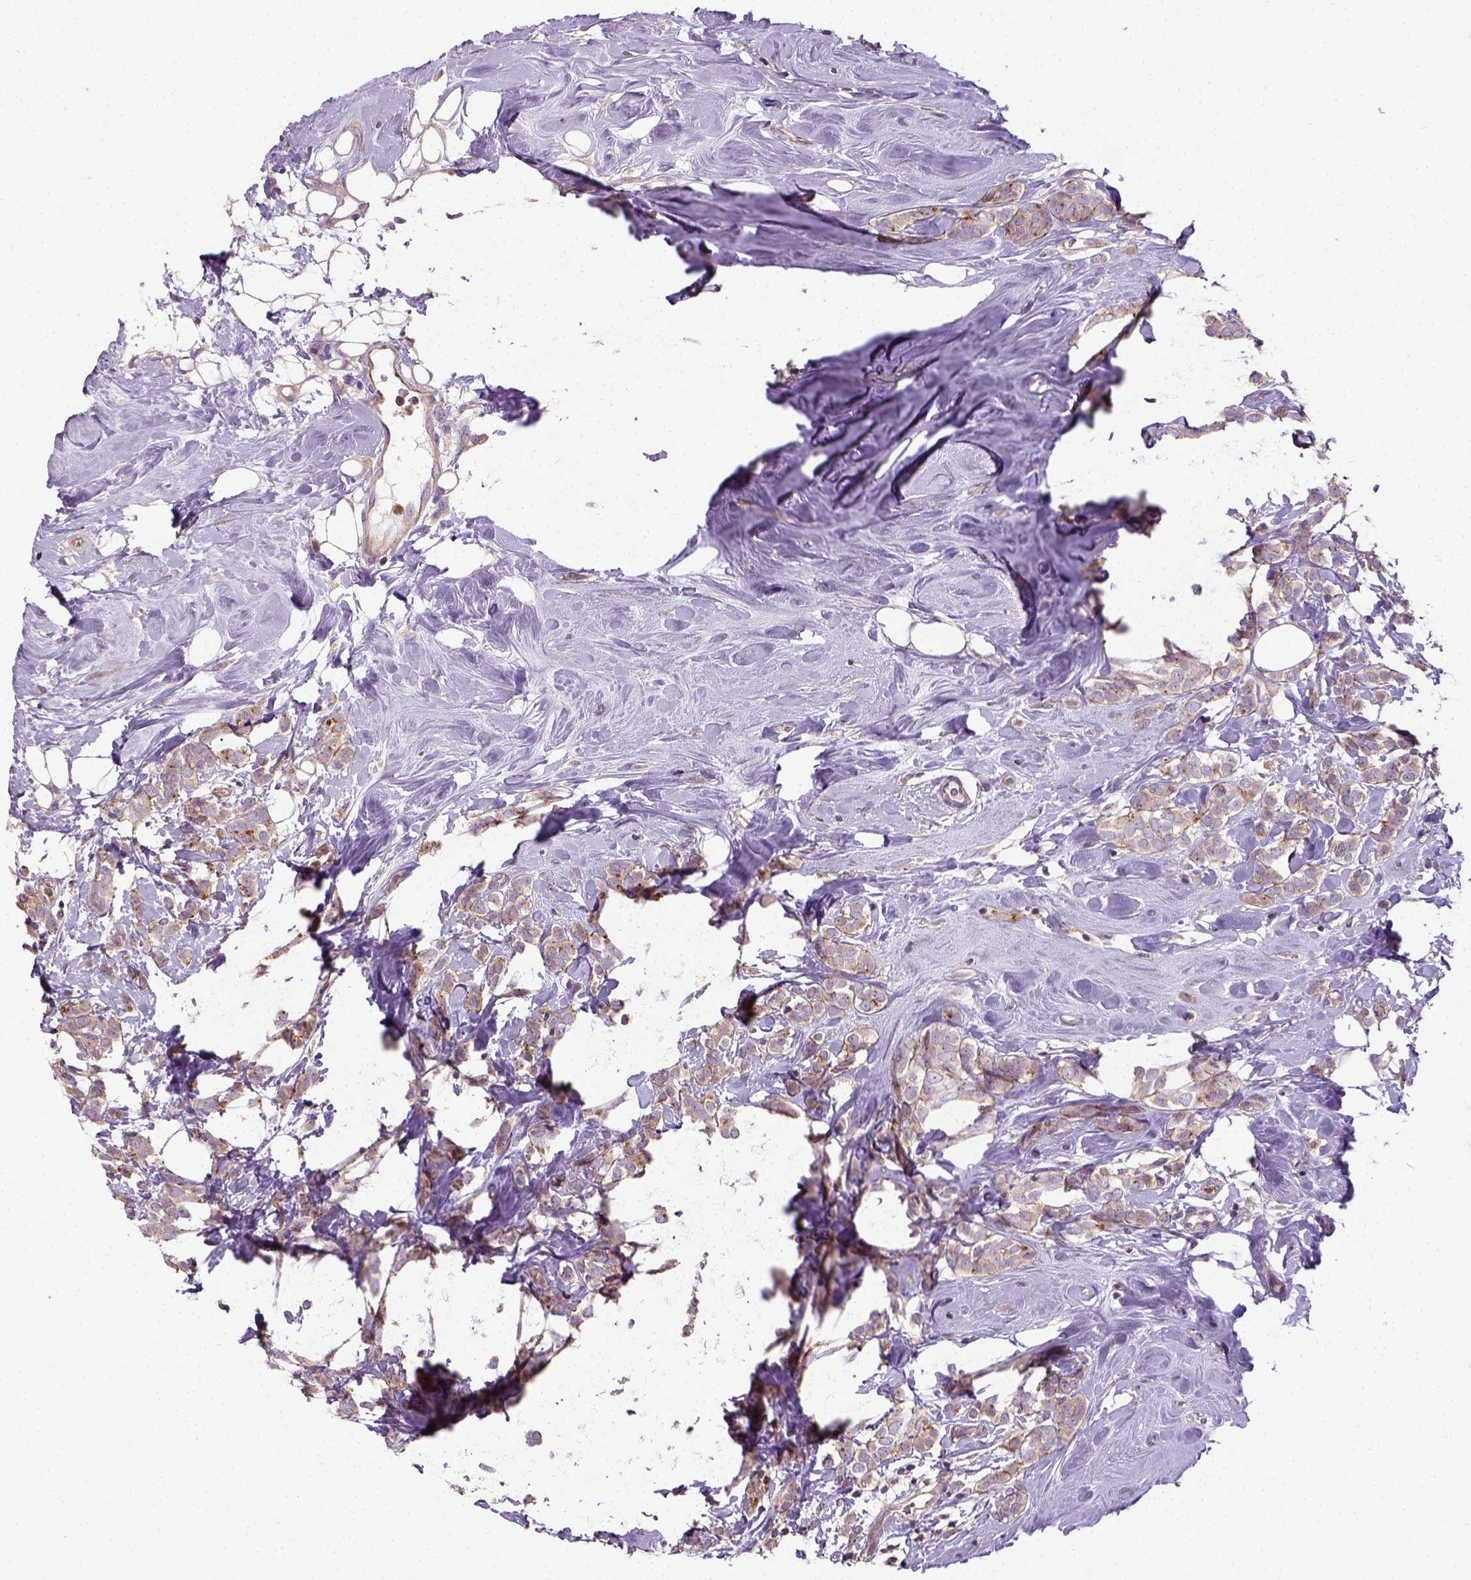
{"staining": {"intensity": "moderate", "quantity": "<25%", "location": "cytoplasmic/membranous"}, "tissue": "breast cancer", "cell_type": "Tumor cells", "image_type": "cancer", "snomed": [{"axis": "morphology", "description": "Lobular carcinoma"}, {"axis": "topography", "description": "Breast"}], "caption": "Breast cancer (lobular carcinoma) stained with a protein marker demonstrates moderate staining in tumor cells.", "gene": "CRACR2A", "patient": {"sex": "female", "age": 49}}